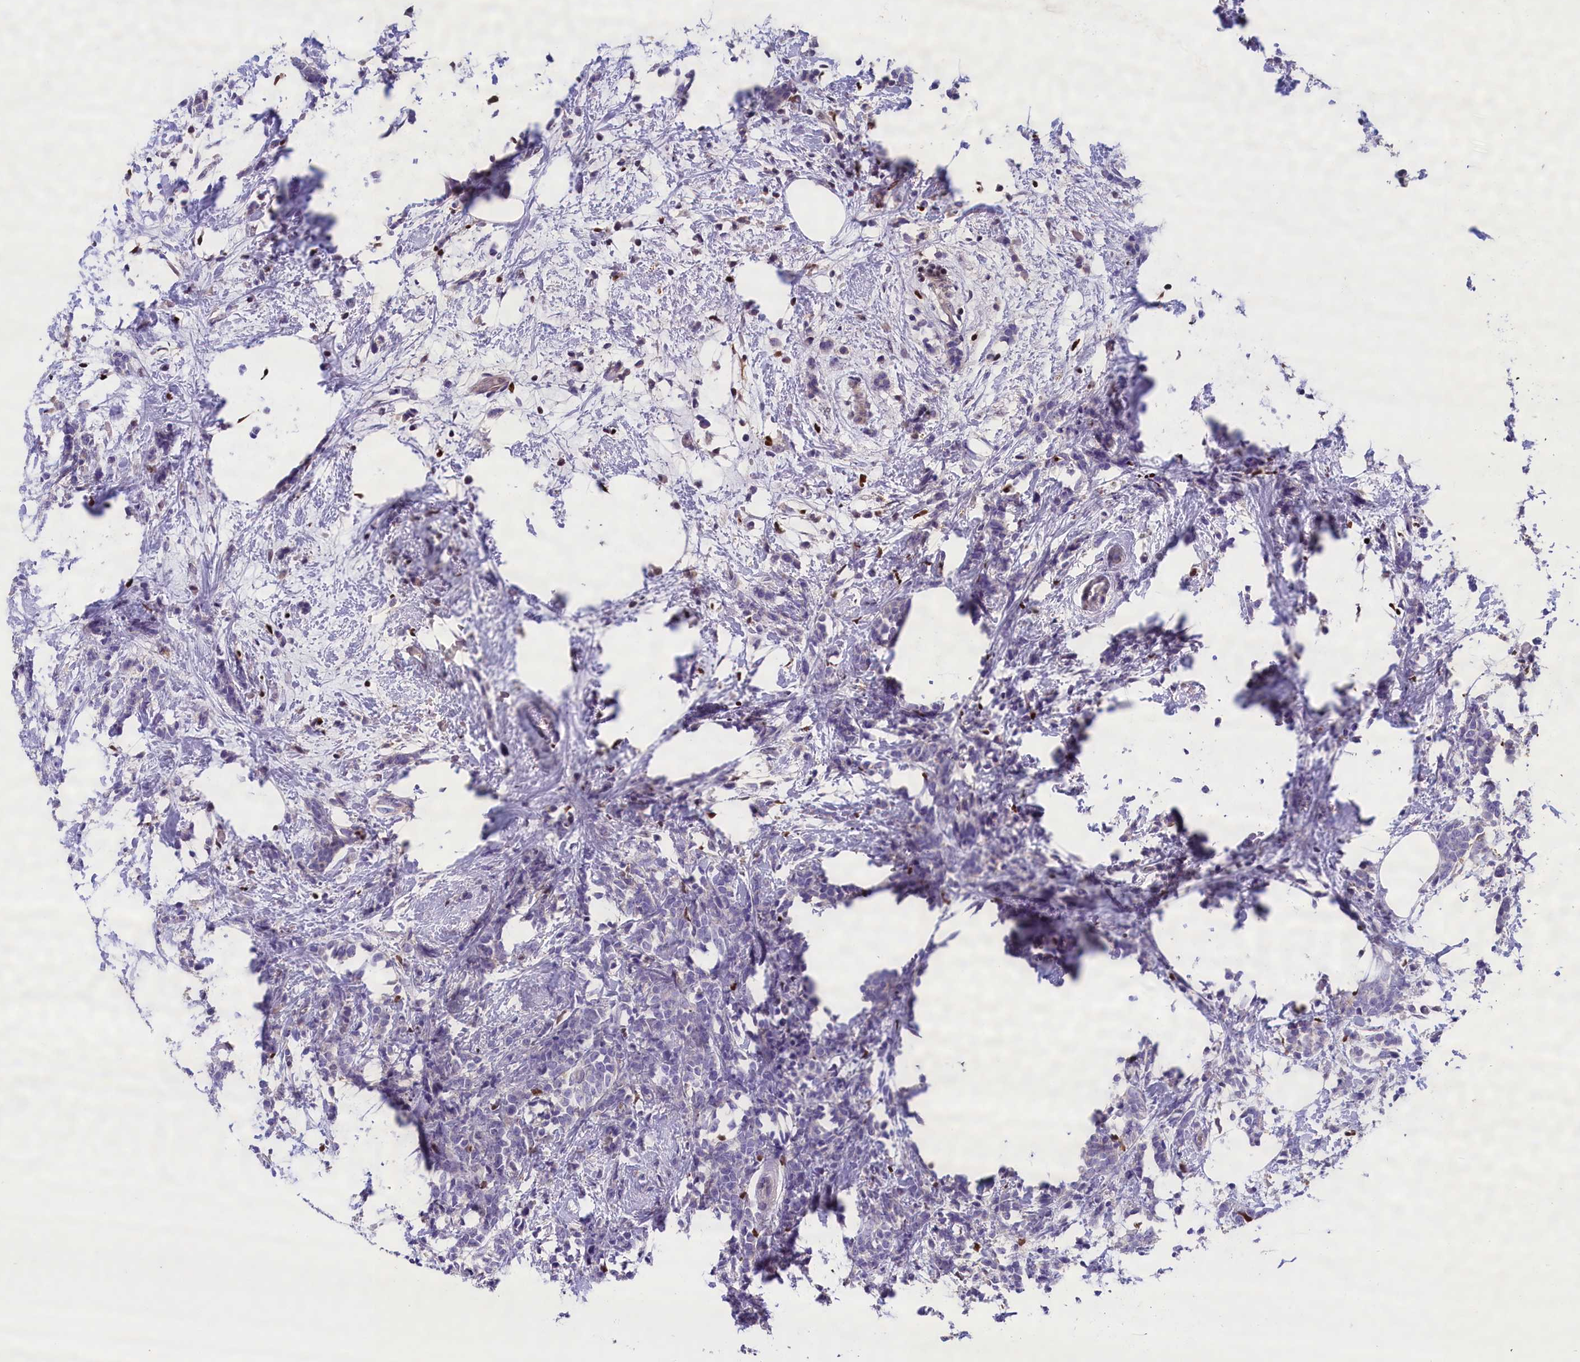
{"staining": {"intensity": "negative", "quantity": "none", "location": "none"}, "tissue": "breast cancer", "cell_type": "Tumor cells", "image_type": "cancer", "snomed": [{"axis": "morphology", "description": "Lobular carcinoma"}, {"axis": "topography", "description": "Breast"}], "caption": "Tumor cells show no significant protein positivity in lobular carcinoma (breast). (Immunohistochemistry (ihc), brightfield microscopy, high magnification).", "gene": "BTBD9", "patient": {"sex": "female", "age": 58}}